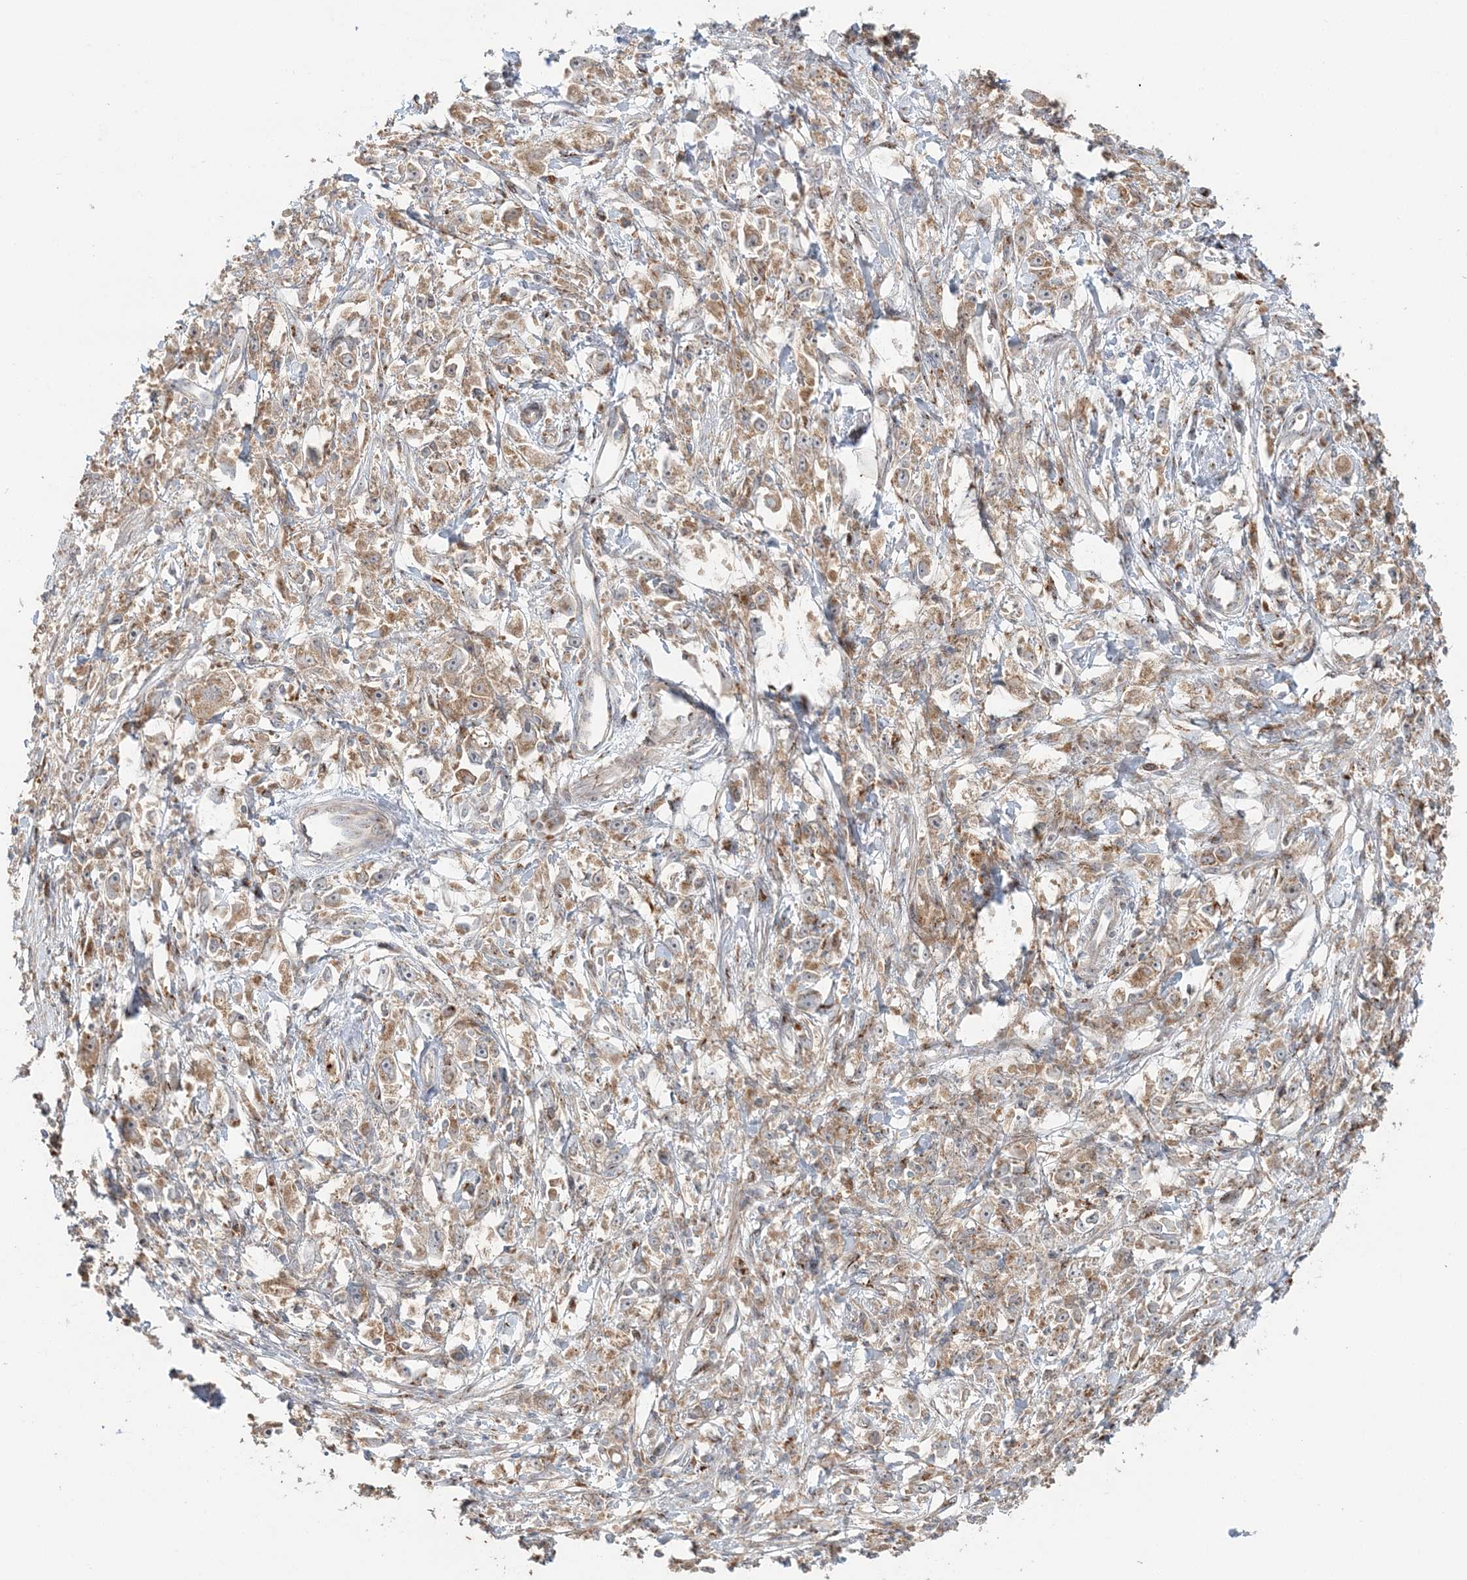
{"staining": {"intensity": "moderate", "quantity": ">75%", "location": "cytoplasmic/membranous"}, "tissue": "stomach cancer", "cell_type": "Tumor cells", "image_type": "cancer", "snomed": [{"axis": "morphology", "description": "Adenocarcinoma, NOS"}, {"axis": "topography", "description": "Stomach"}], "caption": "Immunohistochemistry (IHC) of human stomach cancer reveals medium levels of moderate cytoplasmic/membranous expression in approximately >75% of tumor cells.", "gene": "ABCC3", "patient": {"sex": "female", "age": 59}}